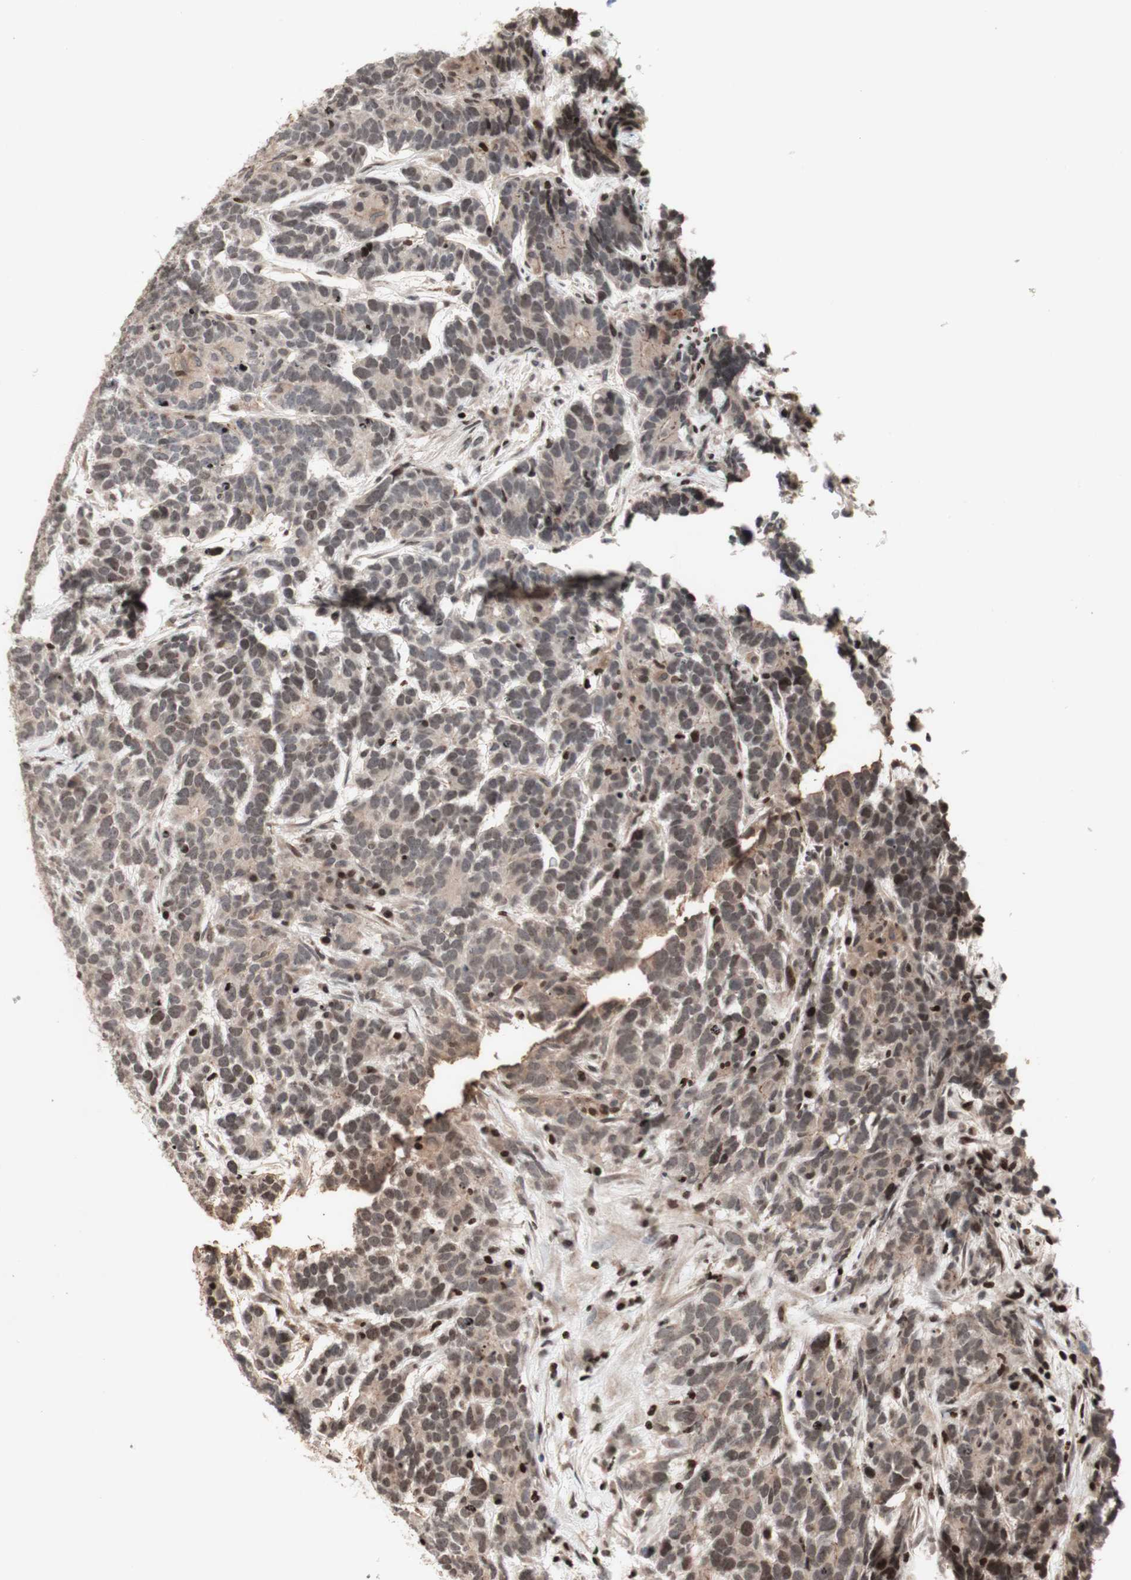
{"staining": {"intensity": "negative", "quantity": "none", "location": "none"}, "tissue": "testis cancer", "cell_type": "Tumor cells", "image_type": "cancer", "snomed": [{"axis": "morphology", "description": "Carcinoma, Embryonal, NOS"}, {"axis": "topography", "description": "Testis"}], "caption": "This is a histopathology image of immunohistochemistry staining of embryonal carcinoma (testis), which shows no expression in tumor cells.", "gene": "POLA1", "patient": {"sex": "male", "age": 26}}